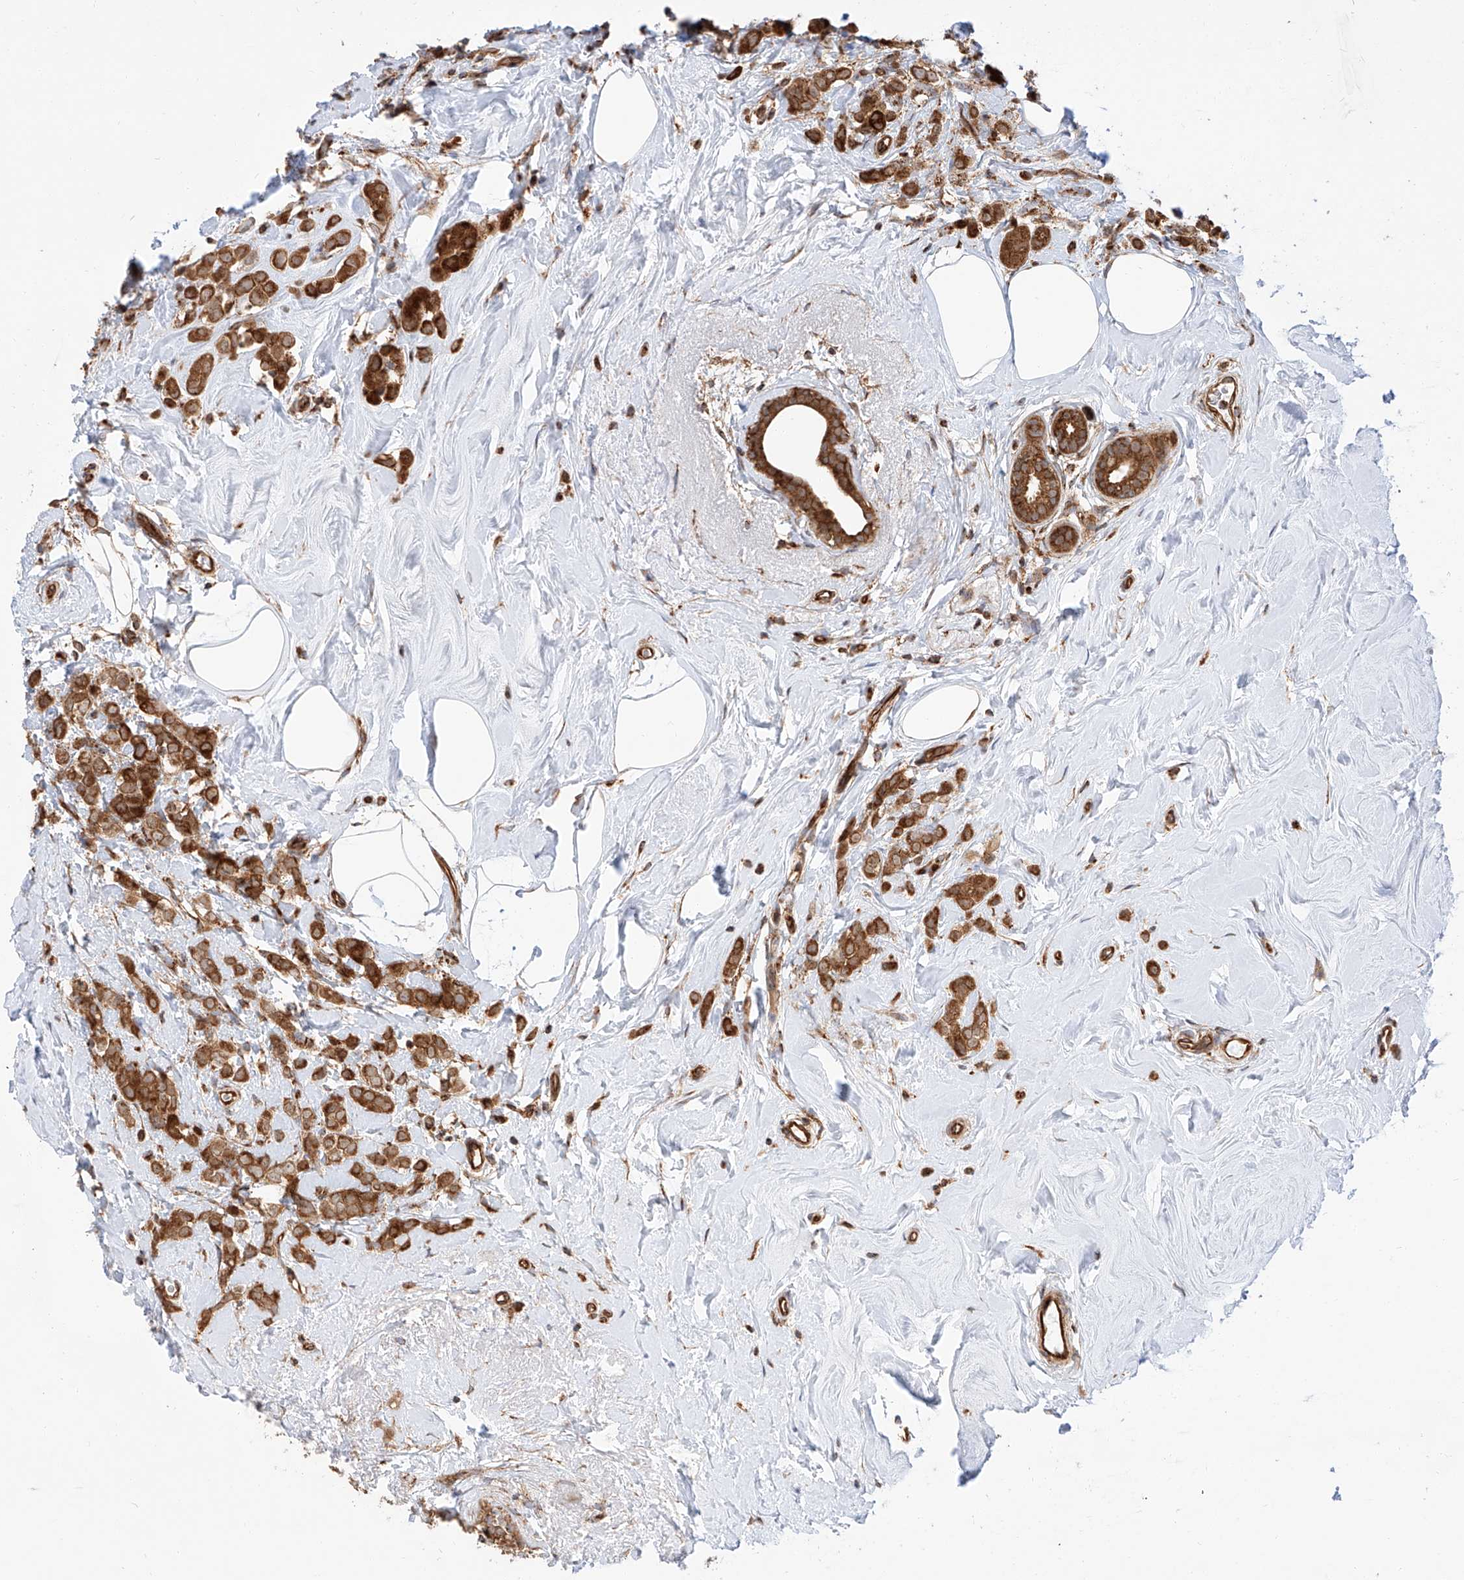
{"staining": {"intensity": "strong", "quantity": ">75%", "location": "cytoplasmic/membranous"}, "tissue": "breast cancer", "cell_type": "Tumor cells", "image_type": "cancer", "snomed": [{"axis": "morphology", "description": "Lobular carcinoma"}, {"axis": "topography", "description": "Breast"}], "caption": "The micrograph reveals a brown stain indicating the presence of a protein in the cytoplasmic/membranous of tumor cells in breast lobular carcinoma.", "gene": "ISCA2", "patient": {"sex": "female", "age": 47}}